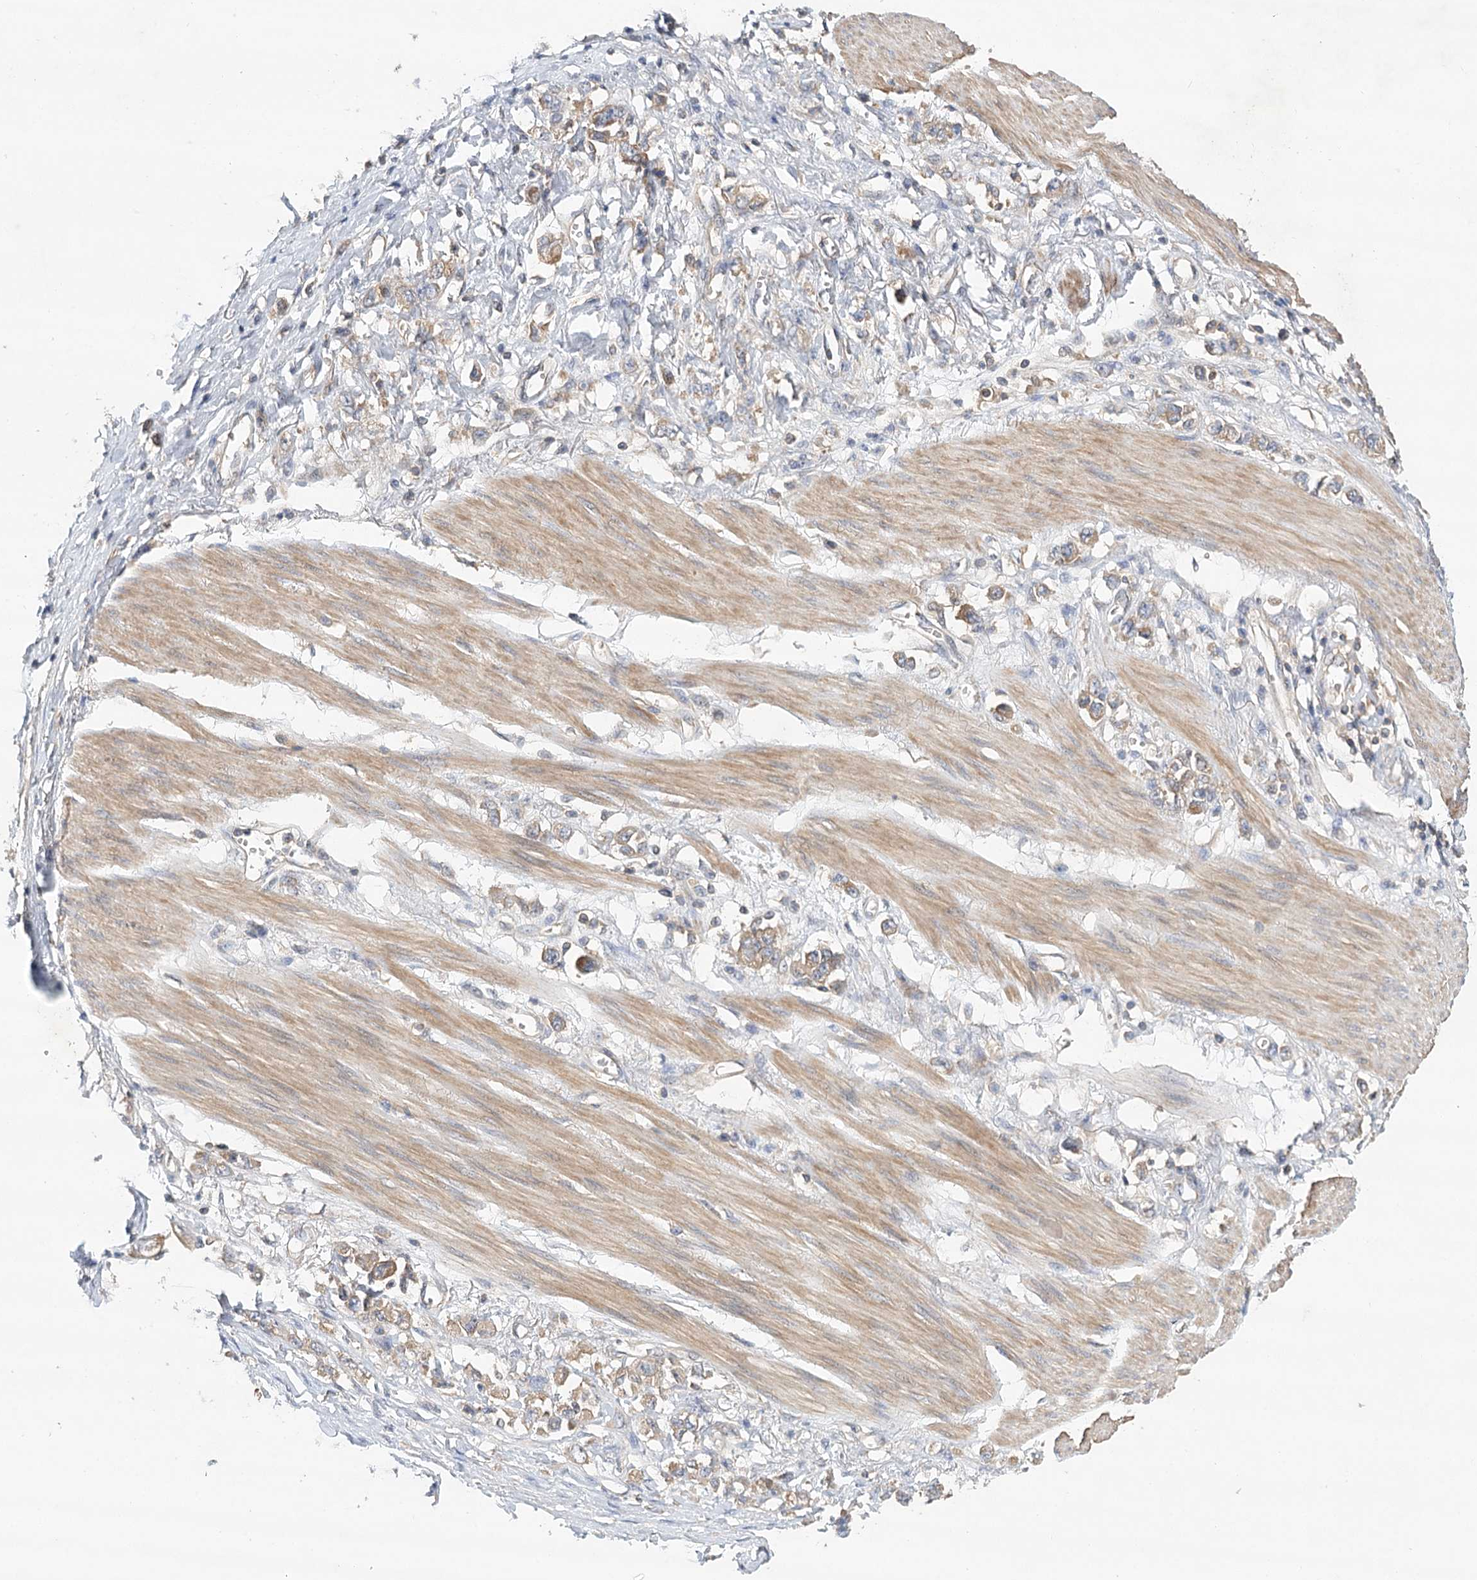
{"staining": {"intensity": "weak", "quantity": "25%-75%", "location": "cytoplasmic/membranous"}, "tissue": "stomach cancer", "cell_type": "Tumor cells", "image_type": "cancer", "snomed": [{"axis": "morphology", "description": "Adenocarcinoma, NOS"}, {"axis": "topography", "description": "Stomach"}], "caption": "Stomach adenocarcinoma stained for a protein (brown) displays weak cytoplasmic/membranous positive expression in about 25%-75% of tumor cells.", "gene": "LSS", "patient": {"sex": "female", "age": 76}}